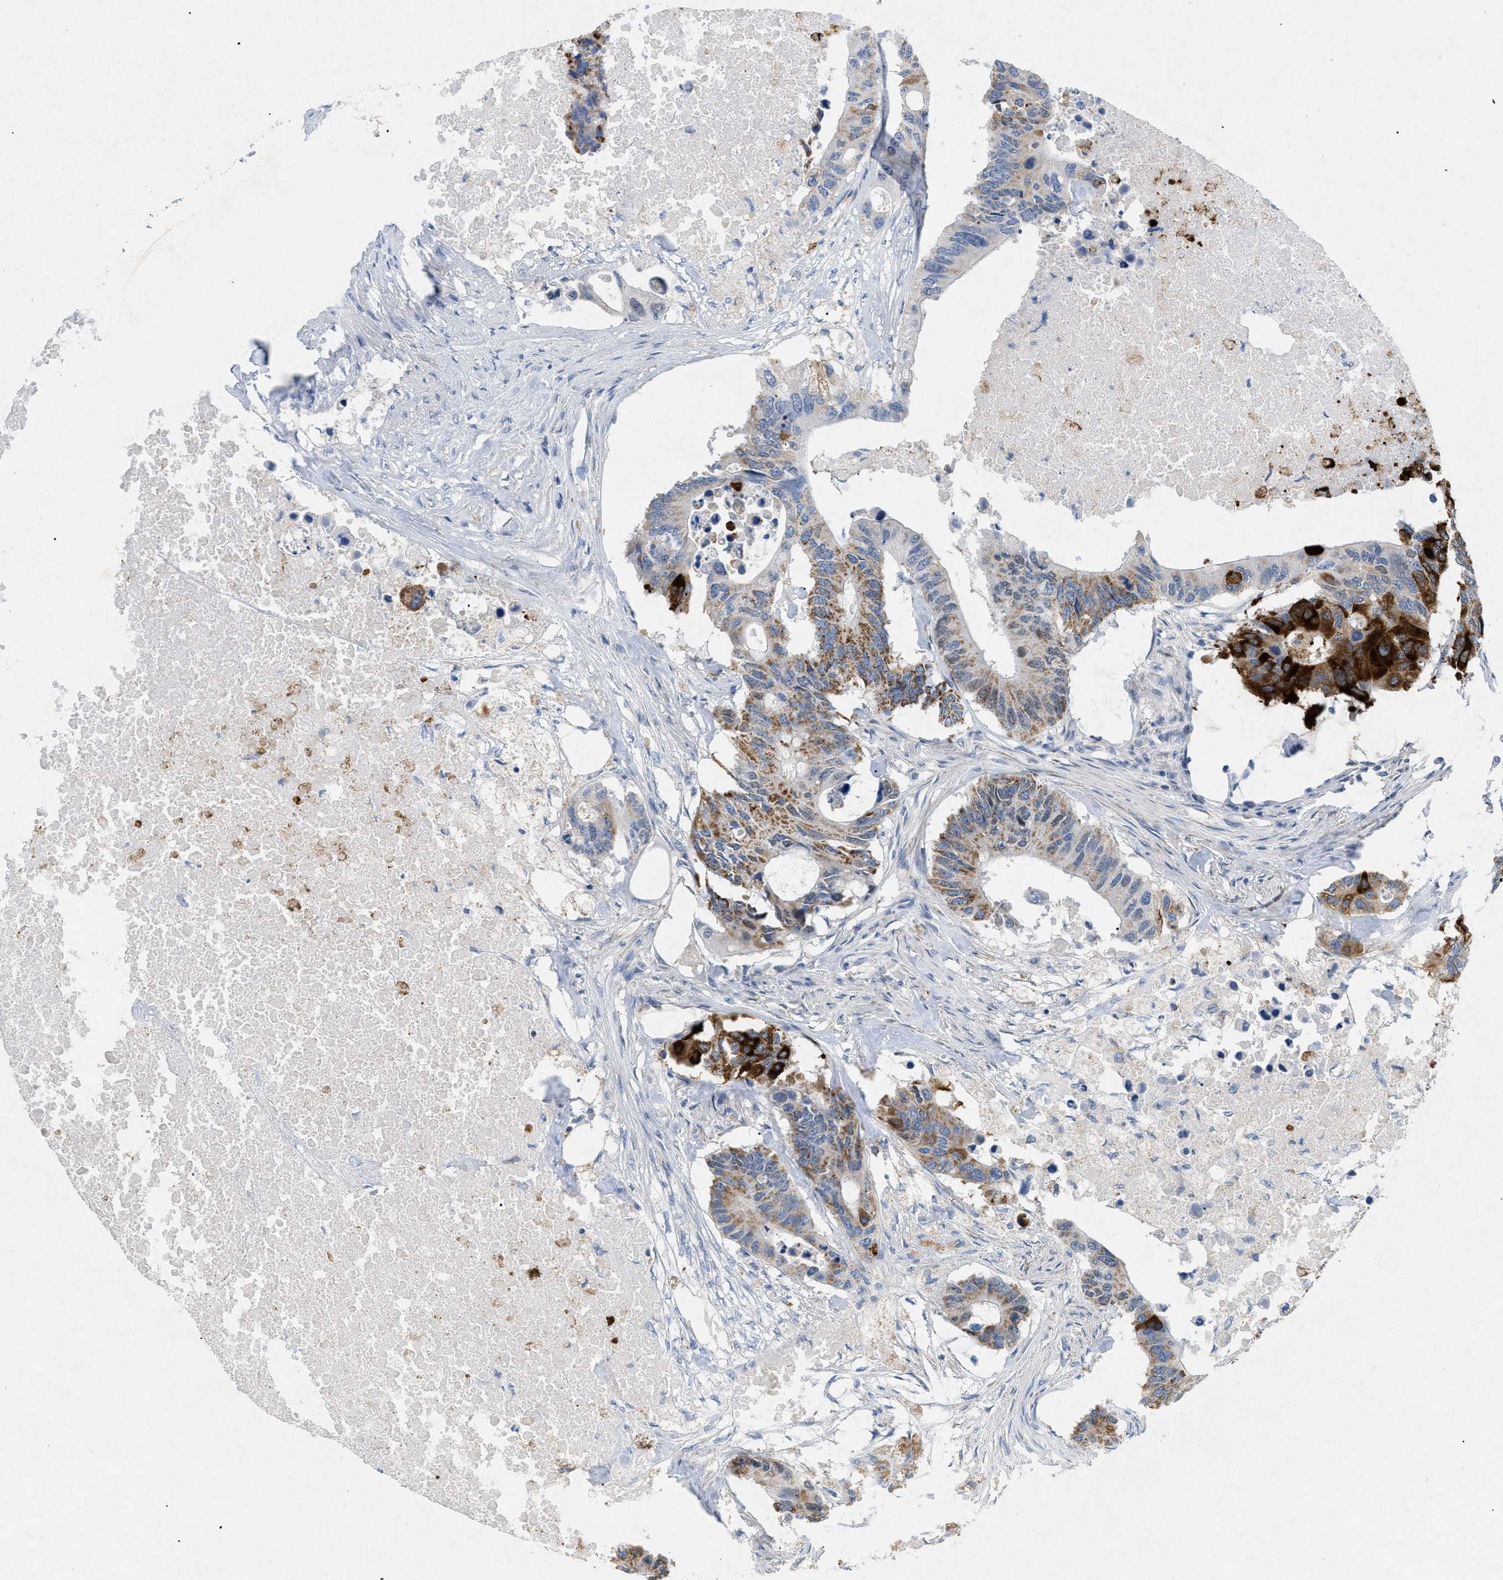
{"staining": {"intensity": "moderate", "quantity": ">75%", "location": "cytoplasmic/membranous"}, "tissue": "colorectal cancer", "cell_type": "Tumor cells", "image_type": "cancer", "snomed": [{"axis": "morphology", "description": "Adenocarcinoma, NOS"}, {"axis": "topography", "description": "Colon"}], "caption": "The immunohistochemical stain shows moderate cytoplasmic/membranous expression in tumor cells of colorectal adenocarcinoma tissue.", "gene": "TASOR", "patient": {"sex": "male", "age": 71}}